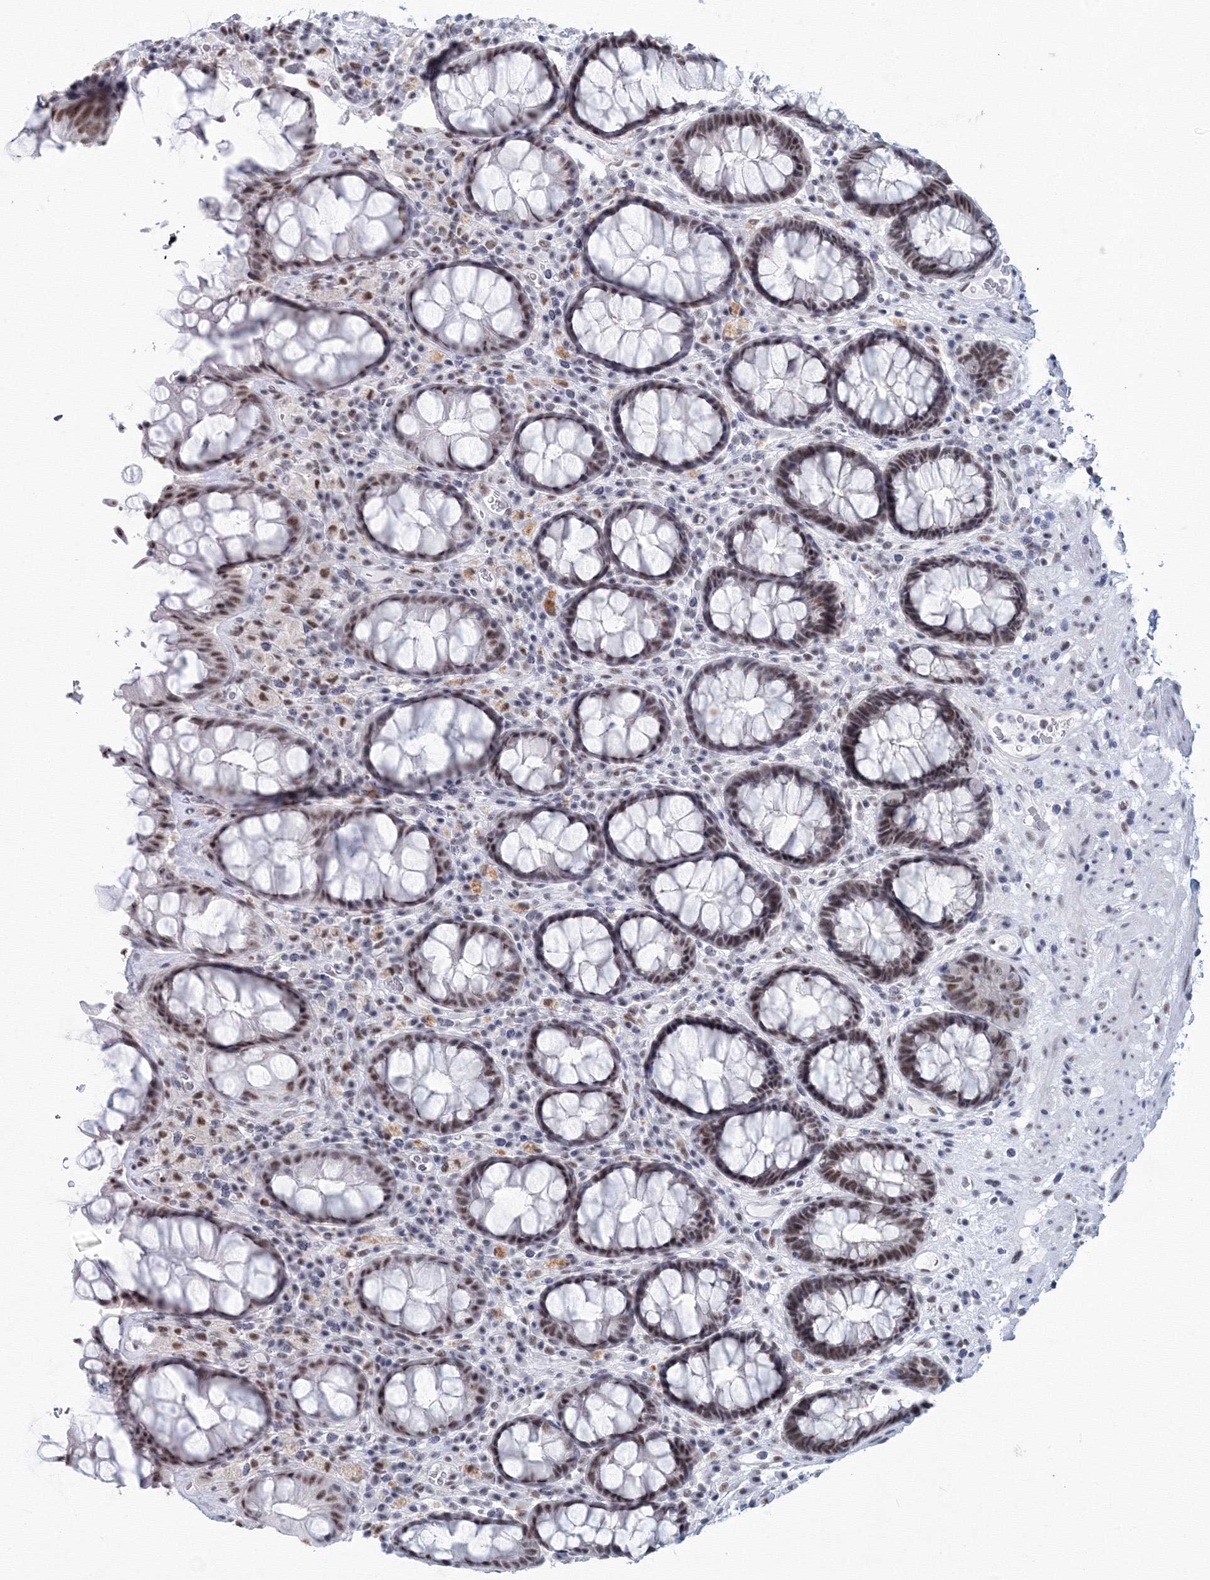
{"staining": {"intensity": "moderate", "quantity": ">75%", "location": "nuclear"}, "tissue": "rectum", "cell_type": "Glandular cells", "image_type": "normal", "snomed": [{"axis": "morphology", "description": "Normal tissue, NOS"}, {"axis": "topography", "description": "Rectum"}], "caption": "DAB (3,3'-diaminobenzidine) immunohistochemical staining of normal human rectum reveals moderate nuclear protein staining in approximately >75% of glandular cells. (DAB IHC with brightfield microscopy, high magnification).", "gene": "SF3B6", "patient": {"sex": "male", "age": 64}}